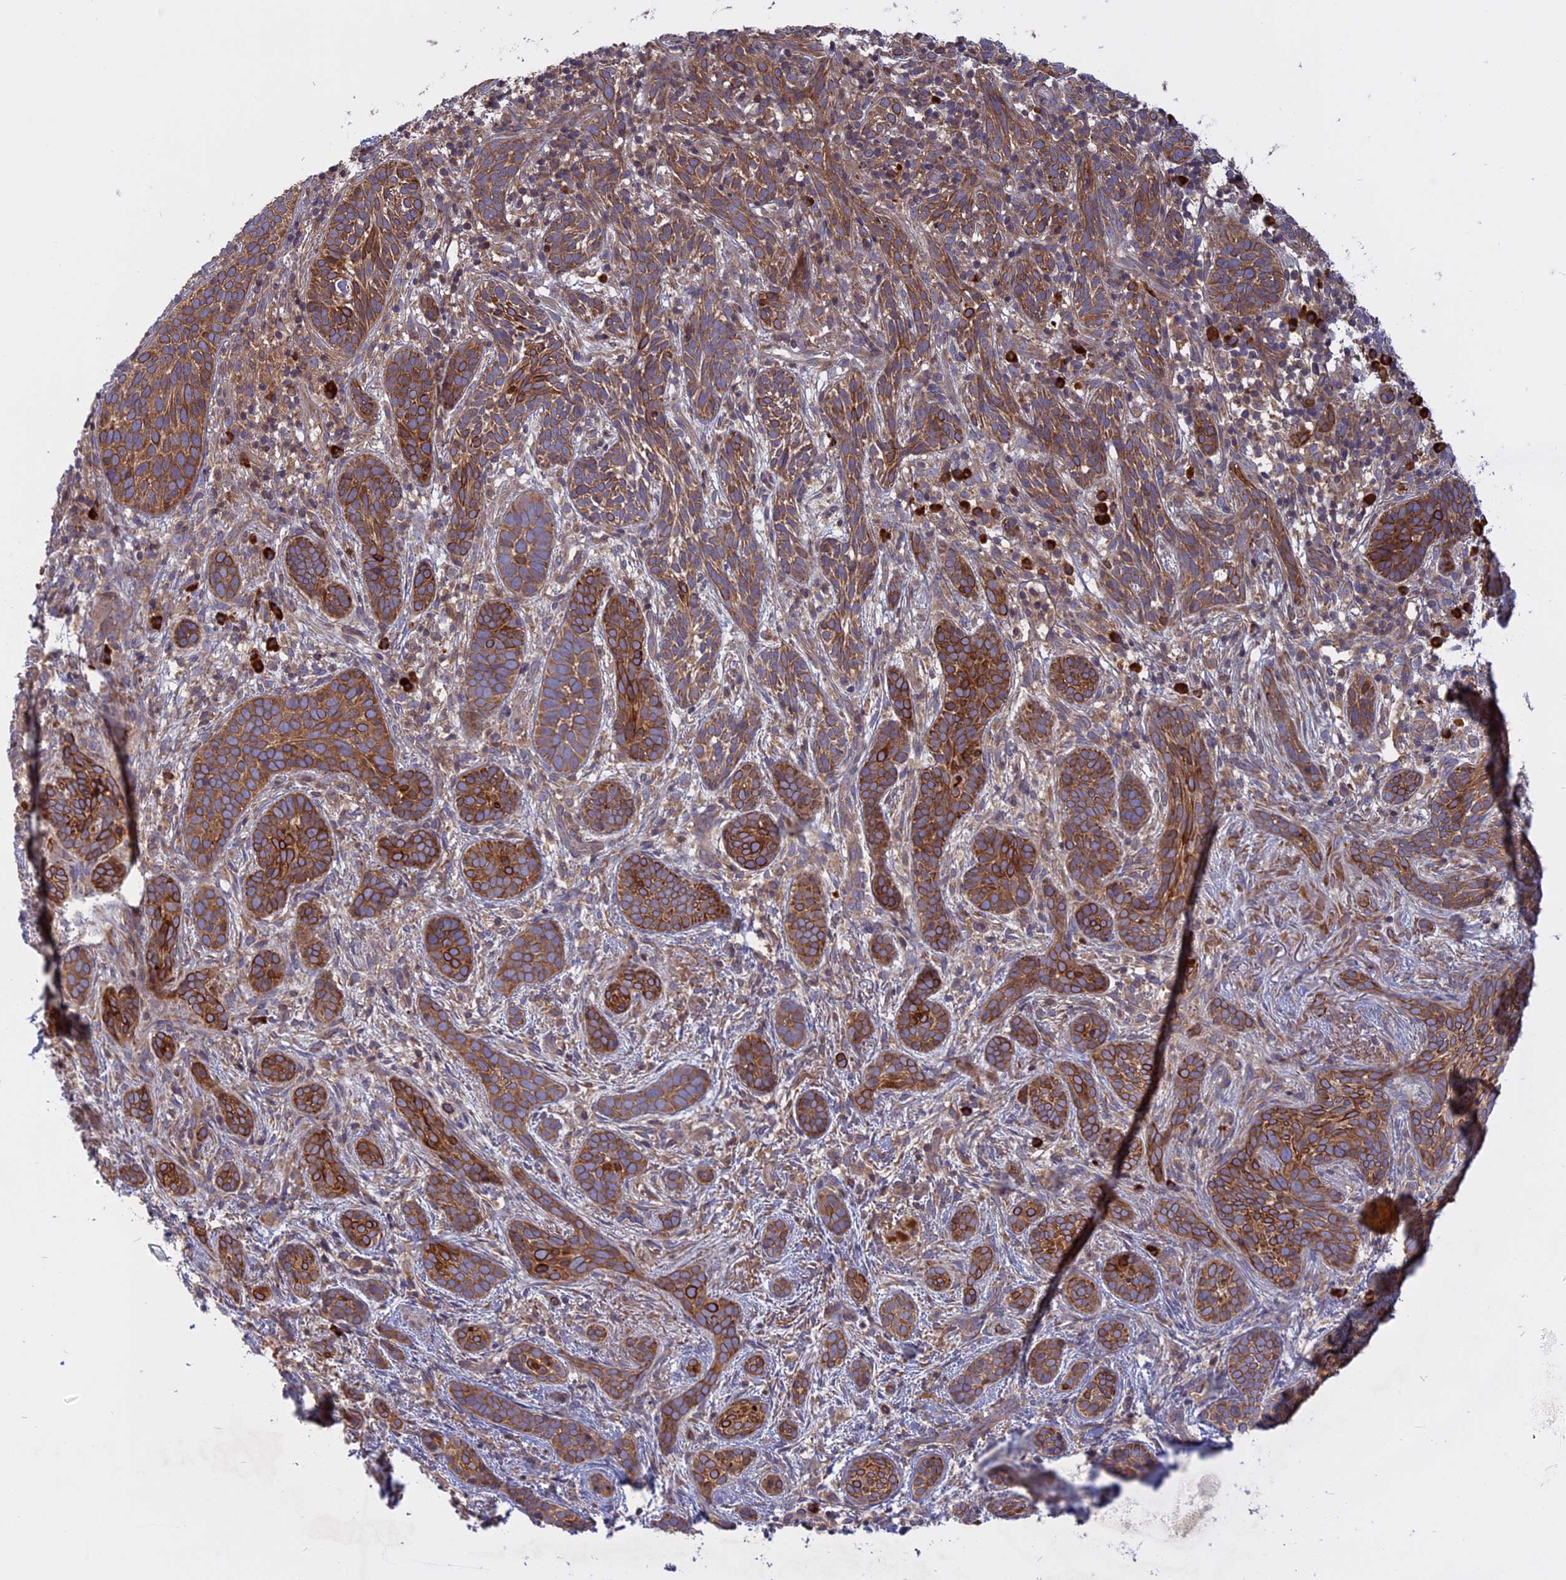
{"staining": {"intensity": "strong", "quantity": ">75%", "location": "cytoplasmic/membranous"}, "tissue": "skin cancer", "cell_type": "Tumor cells", "image_type": "cancer", "snomed": [{"axis": "morphology", "description": "Basal cell carcinoma"}, {"axis": "topography", "description": "Skin"}], "caption": "A histopathology image of human skin cancer stained for a protein reveals strong cytoplasmic/membranous brown staining in tumor cells.", "gene": "TMEM208", "patient": {"sex": "male", "age": 71}}